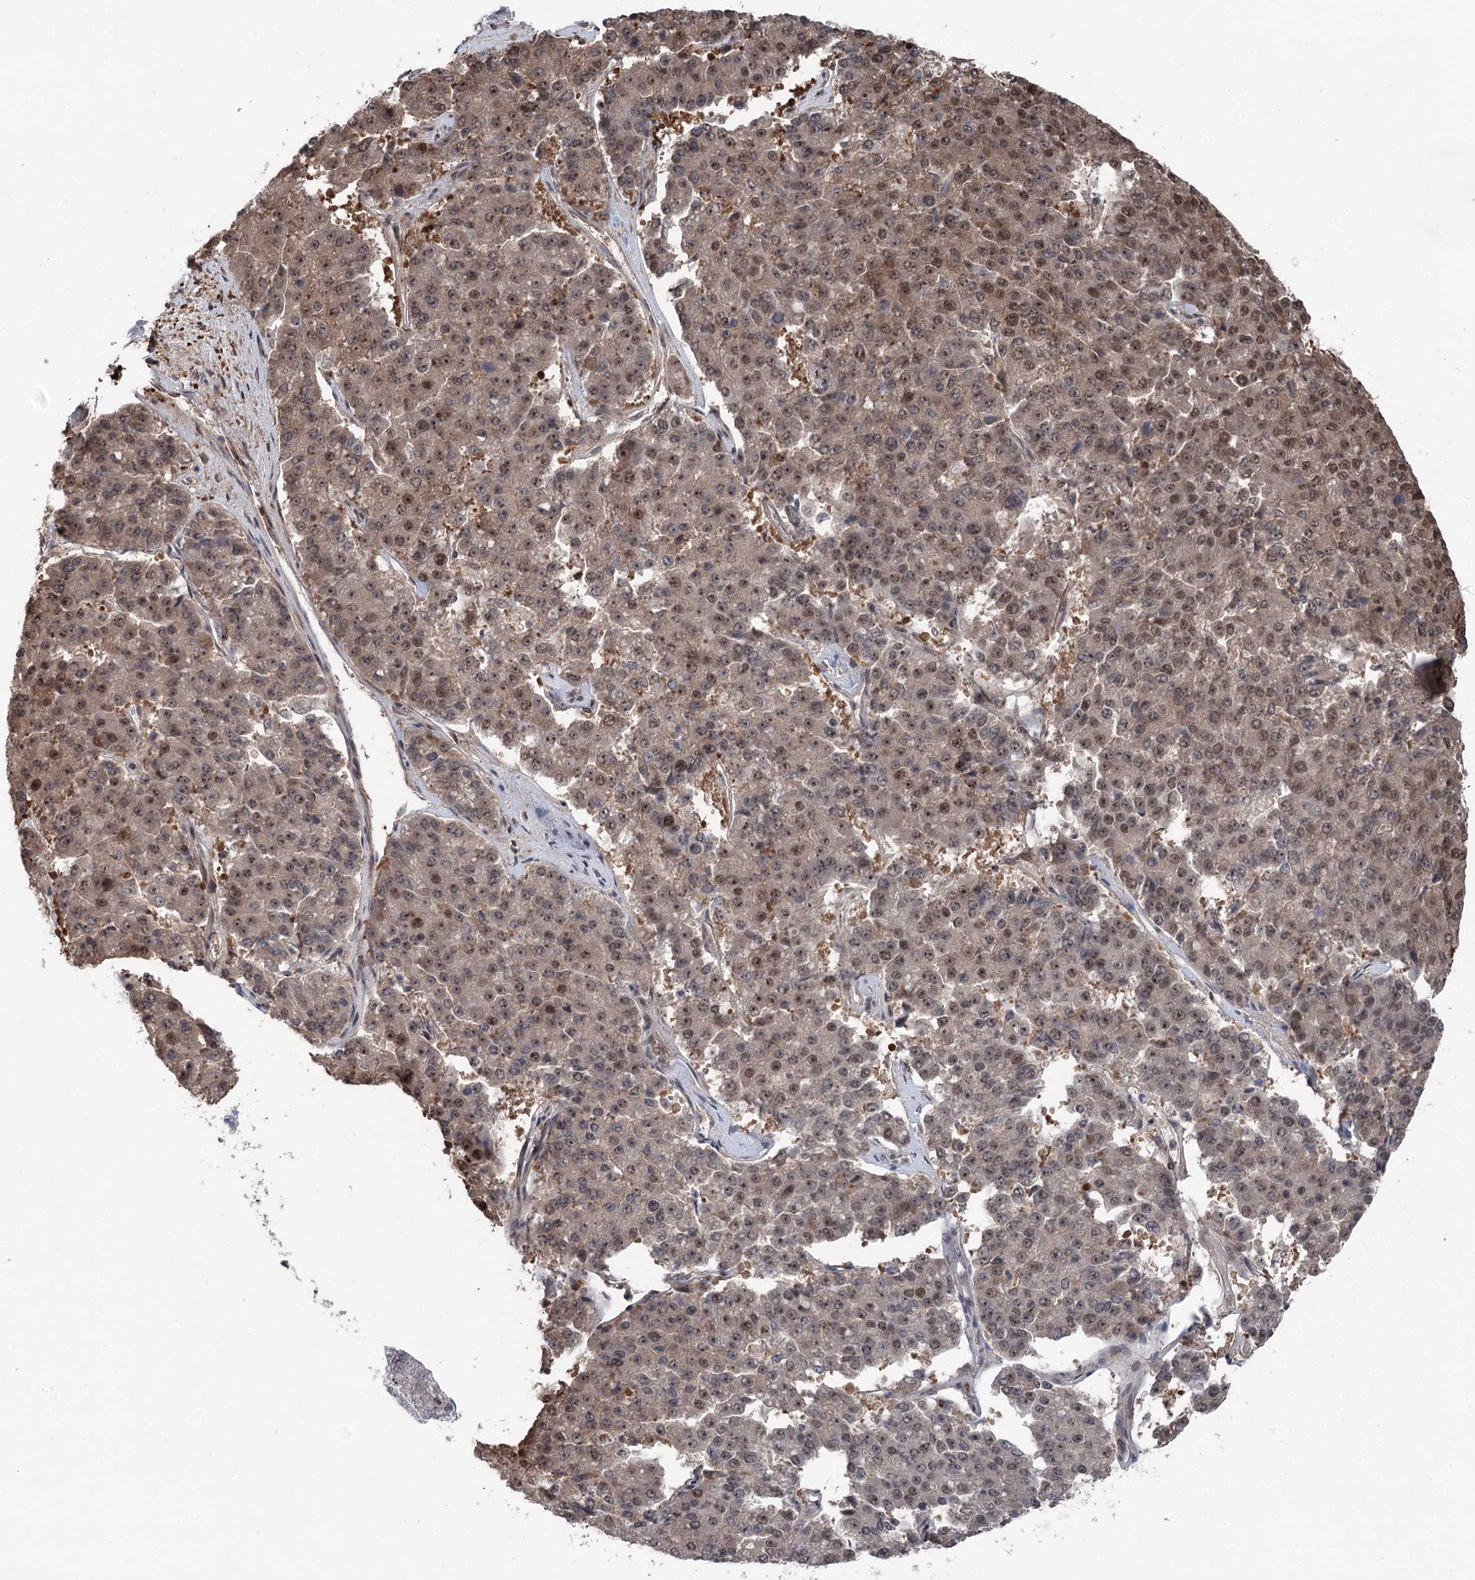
{"staining": {"intensity": "moderate", "quantity": "25%-75%", "location": "nuclear"}, "tissue": "pancreatic cancer", "cell_type": "Tumor cells", "image_type": "cancer", "snomed": [{"axis": "morphology", "description": "Adenocarcinoma, NOS"}, {"axis": "topography", "description": "Pancreas"}], "caption": "Pancreatic adenocarcinoma stained with DAB immunohistochemistry reveals medium levels of moderate nuclear positivity in about 25%-75% of tumor cells. (DAB IHC, brown staining for protein, blue staining for nuclei).", "gene": "CCSER2", "patient": {"sex": "male", "age": 50}}